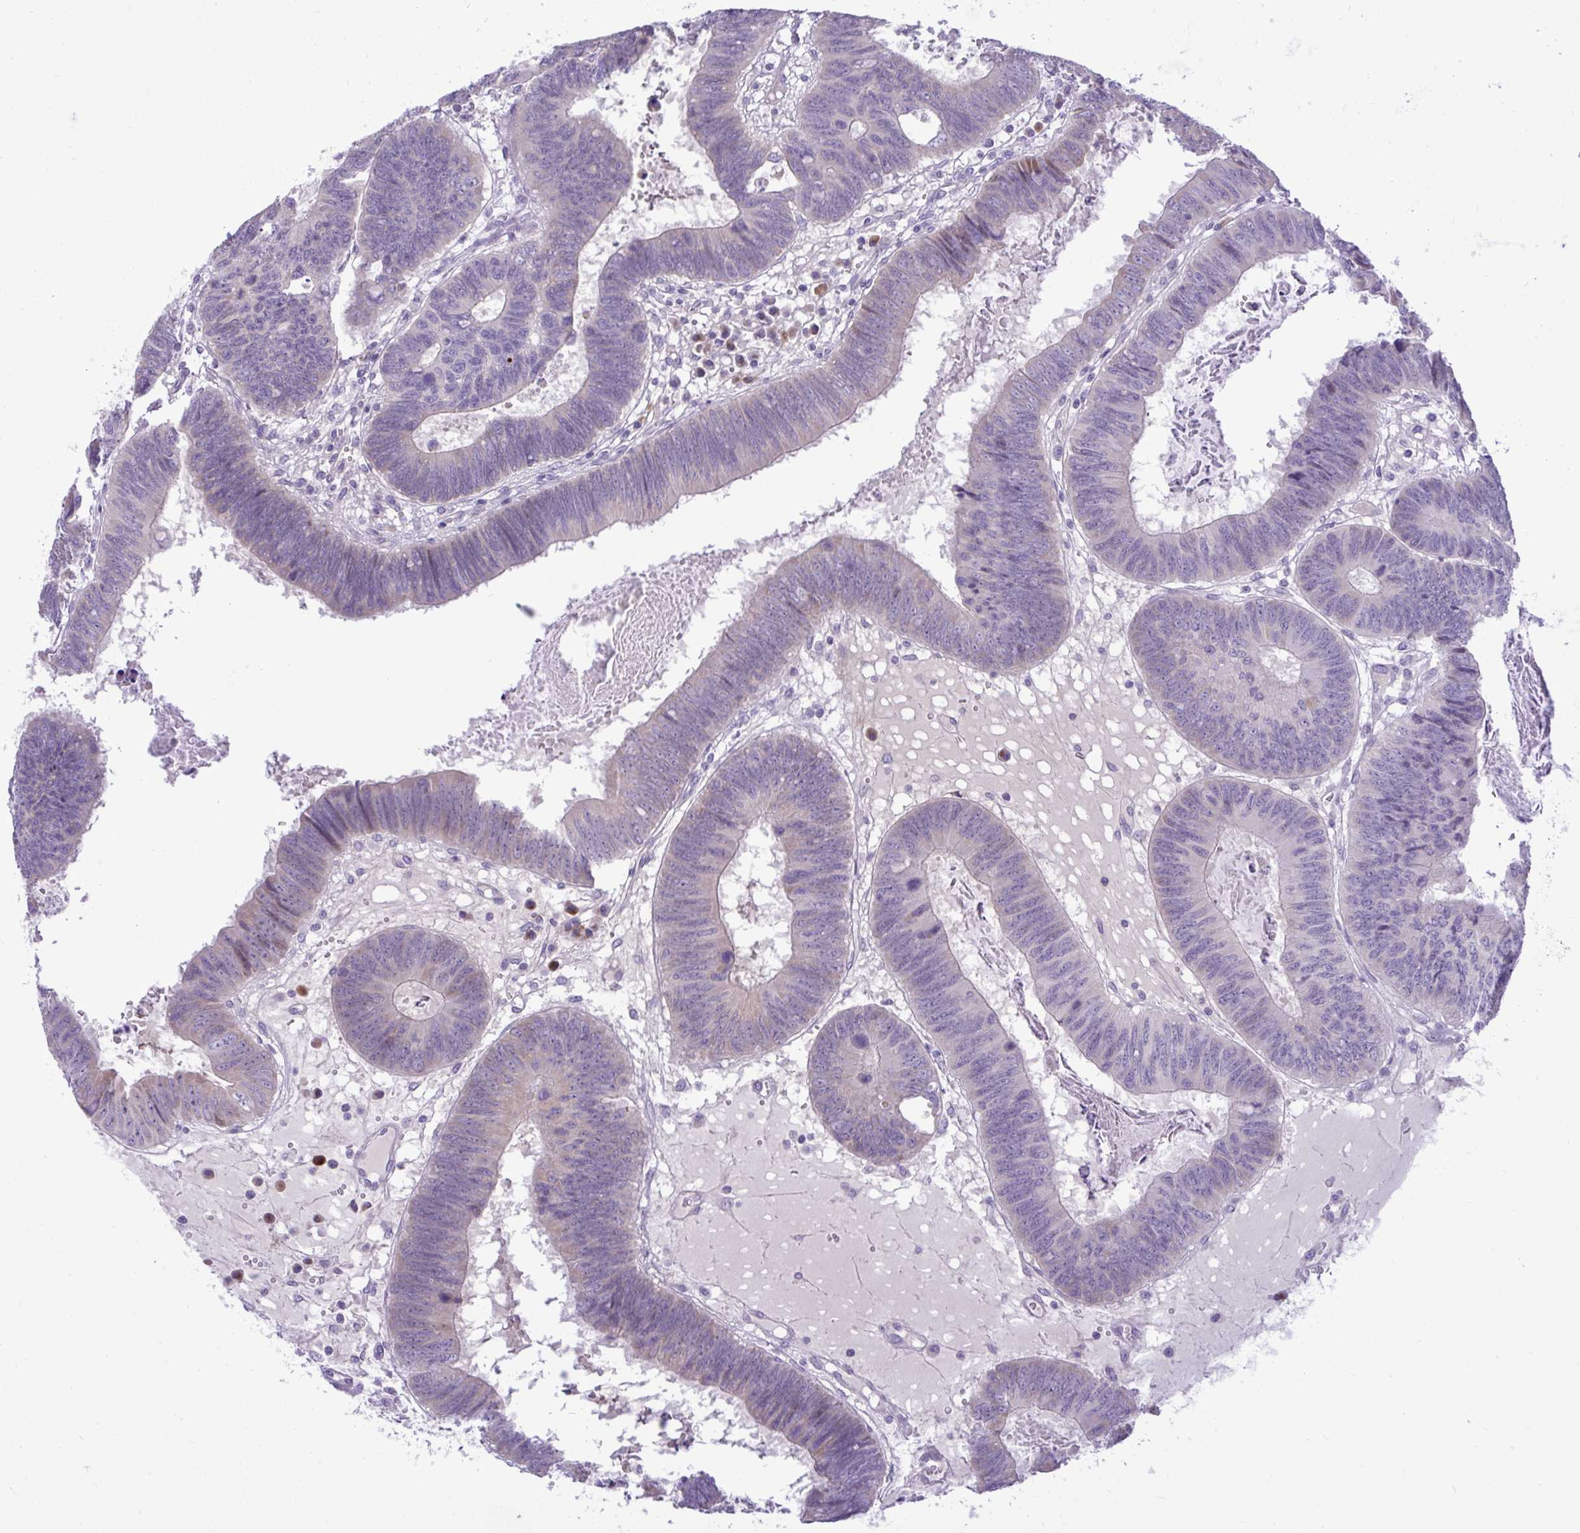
{"staining": {"intensity": "negative", "quantity": "none", "location": "none"}, "tissue": "colorectal cancer", "cell_type": "Tumor cells", "image_type": "cancer", "snomed": [{"axis": "morphology", "description": "Adenocarcinoma, NOS"}, {"axis": "topography", "description": "Colon"}], "caption": "The histopathology image exhibits no significant expression in tumor cells of colorectal adenocarcinoma.", "gene": "SPAG1", "patient": {"sex": "male", "age": 62}}